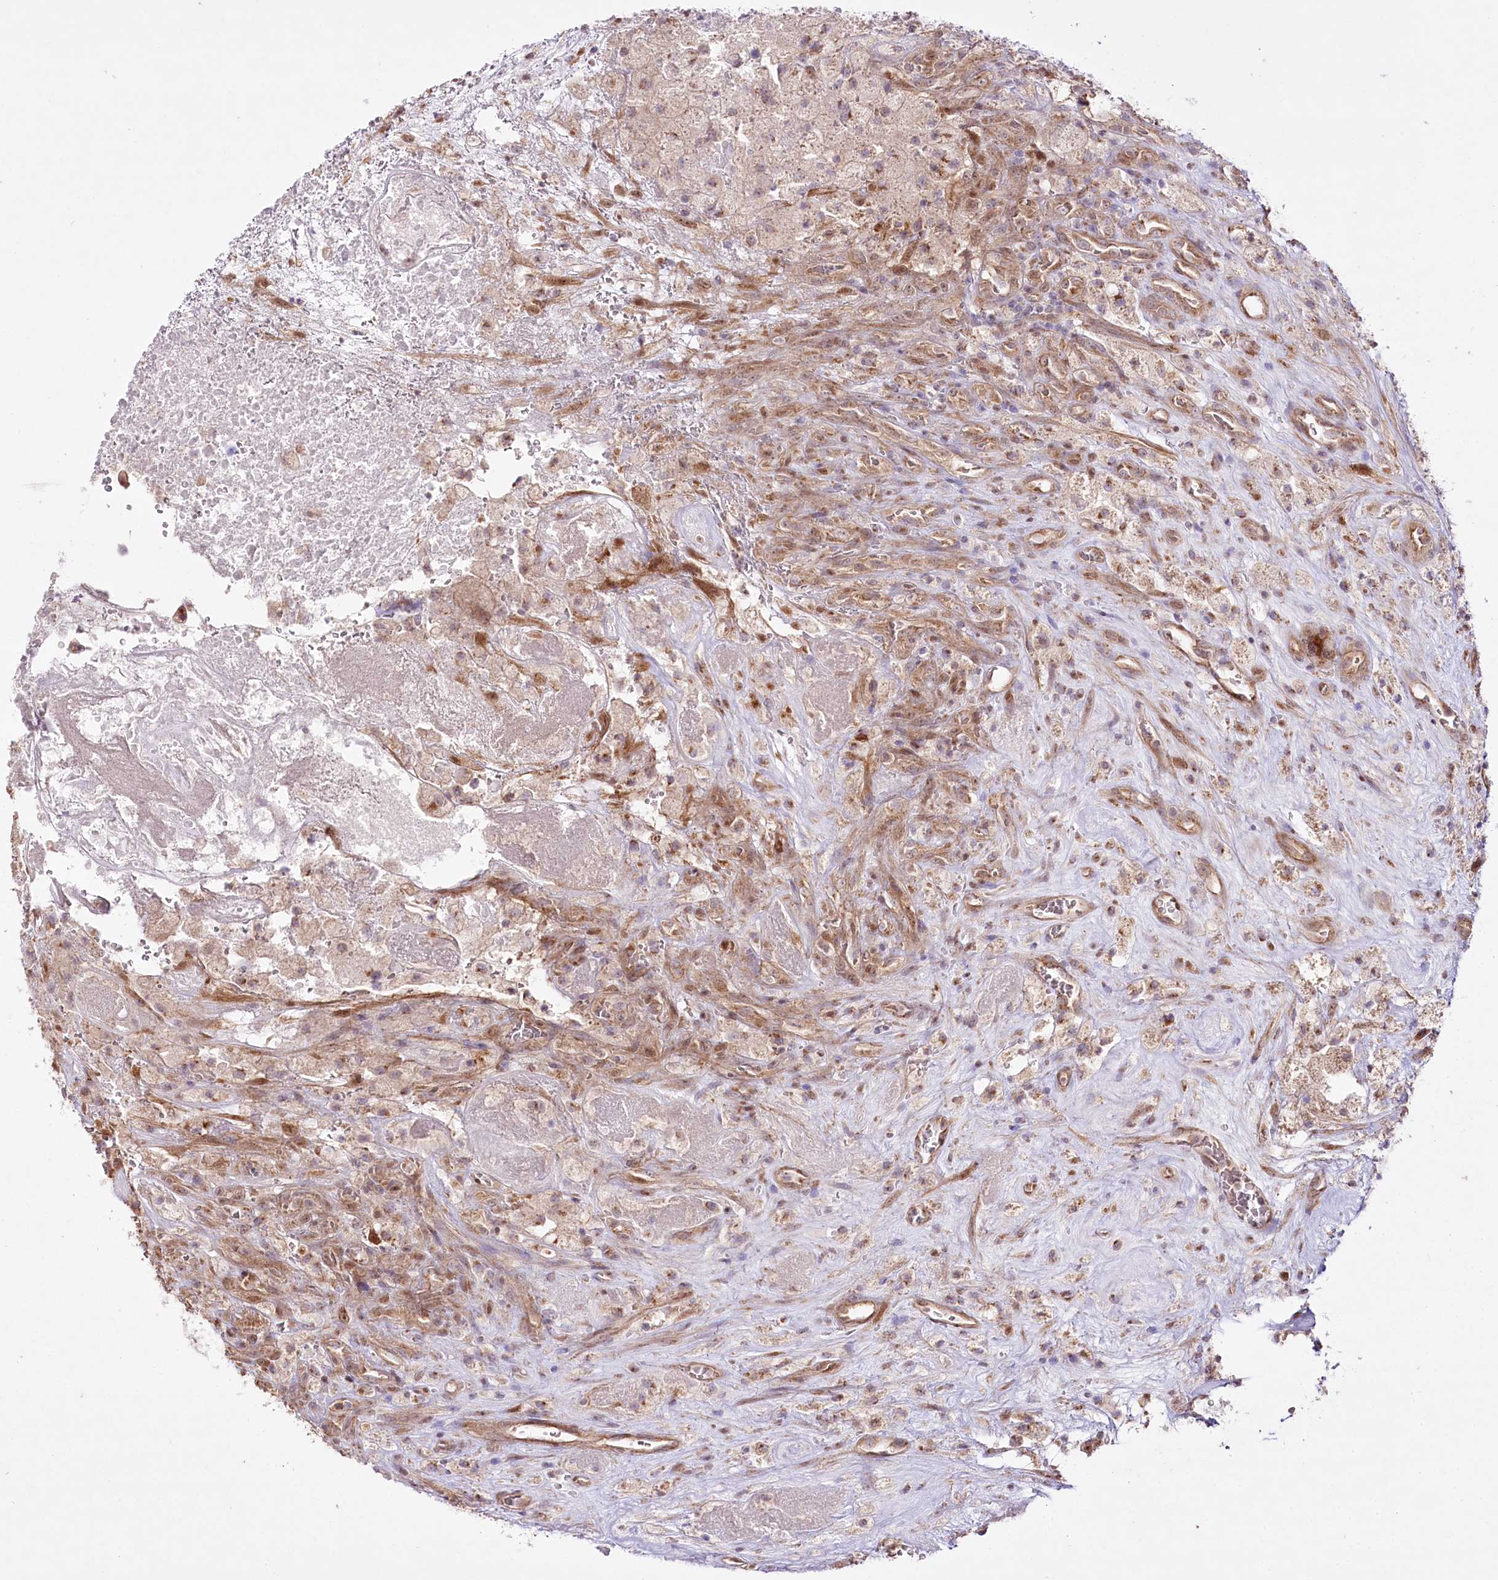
{"staining": {"intensity": "negative", "quantity": "none", "location": "none"}, "tissue": "glioma", "cell_type": "Tumor cells", "image_type": "cancer", "snomed": [{"axis": "morphology", "description": "Glioma, malignant, High grade"}, {"axis": "topography", "description": "Brain"}], "caption": "A photomicrograph of human high-grade glioma (malignant) is negative for staining in tumor cells.", "gene": "REXO2", "patient": {"sex": "male", "age": 76}}